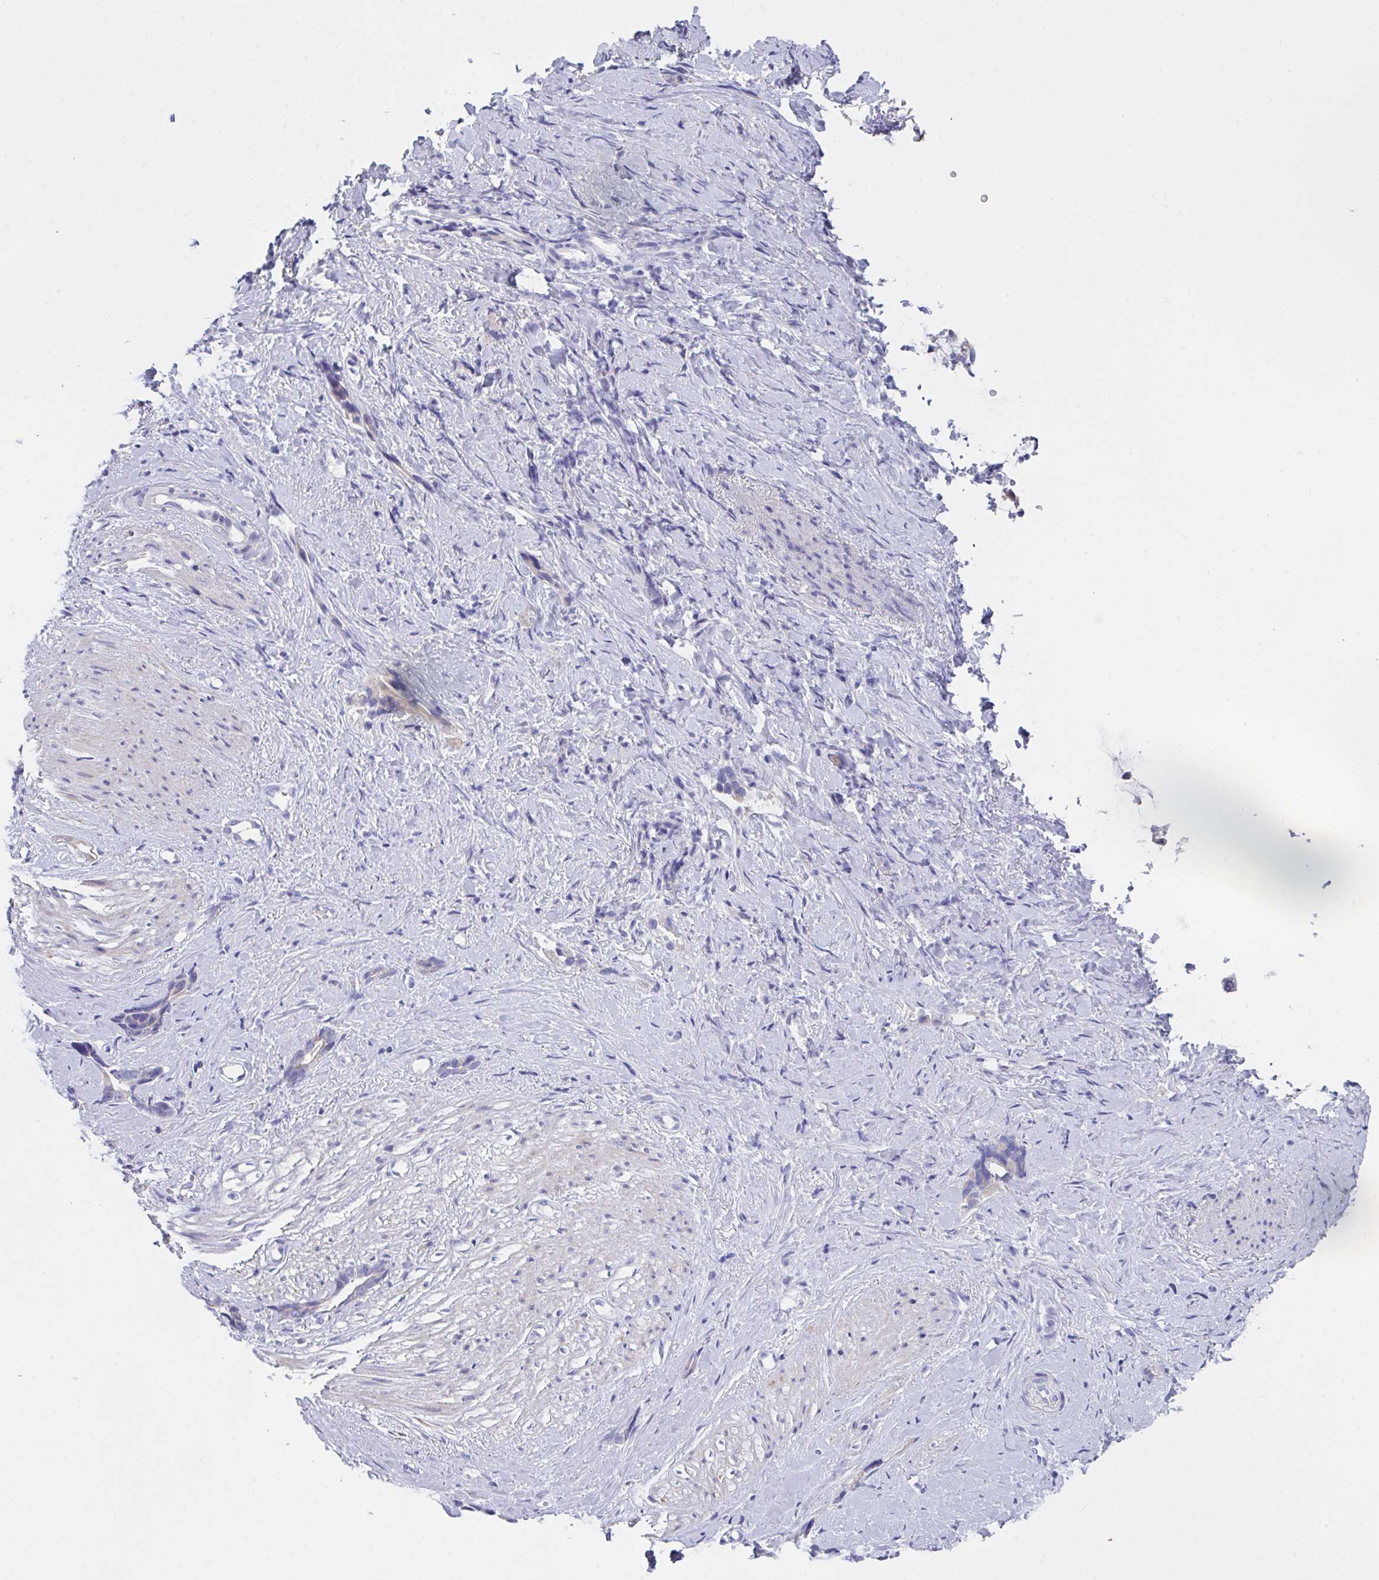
{"staining": {"intensity": "negative", "quantity": "none", "location": "none"}, "tissue": "stomach cancer", "cell_type": "Tumor cells", "image_type": "cancer", "snomed": [{"axis": "morphology", "description": "Adenocarcinoma, NOS"}, {"axis": "topography", "description": "Stomach"}], "caption": "High power microscopy micrograph of an immunohistochemistry image of stomach cancer (adenocarcinoma), revealing no significant staining in tumor cells.", "gene": "FBXO47", "patient": {"sex": "male", "age": 55}}